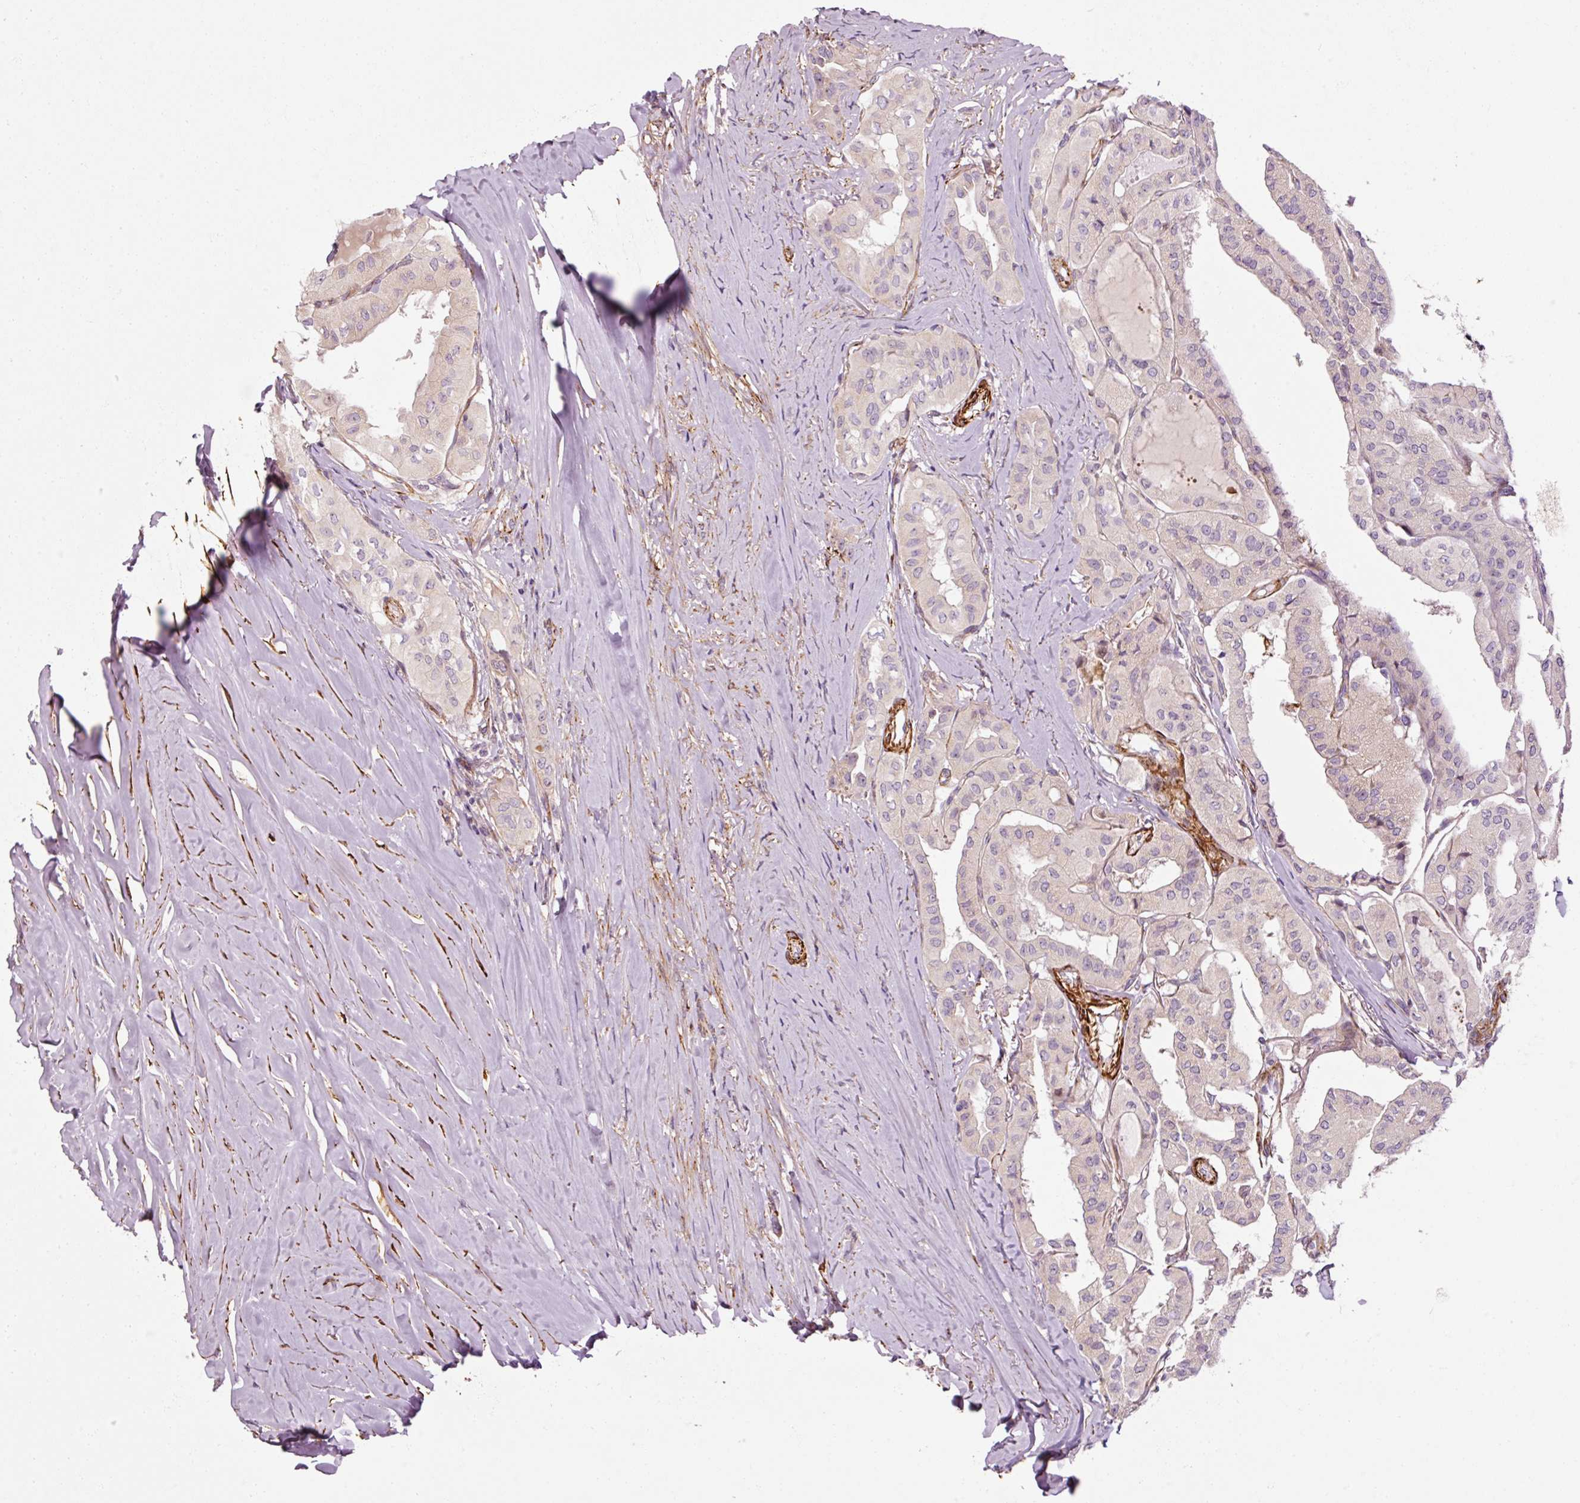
{"staining": {"intensity": "negative", "quantity": "none", "location": "none"}, "tissue": "thyroid cancer", "cell_type": "Tumor cells", "image_type": "cancer", "snomed": [{"axis": "morphology", "description": "Papillary adenocarcinoma, NOS"}, {"axis": "topography", "description": "Thyroid gland"}], "caption": "DAB immunohistochemical staining of thyroid cancer (papillary adenocarcinoma) reveals no significant staining in tumor cells.", "gene": "ANKRD20A1", "patient": {"sex": "female", "age": 59}}